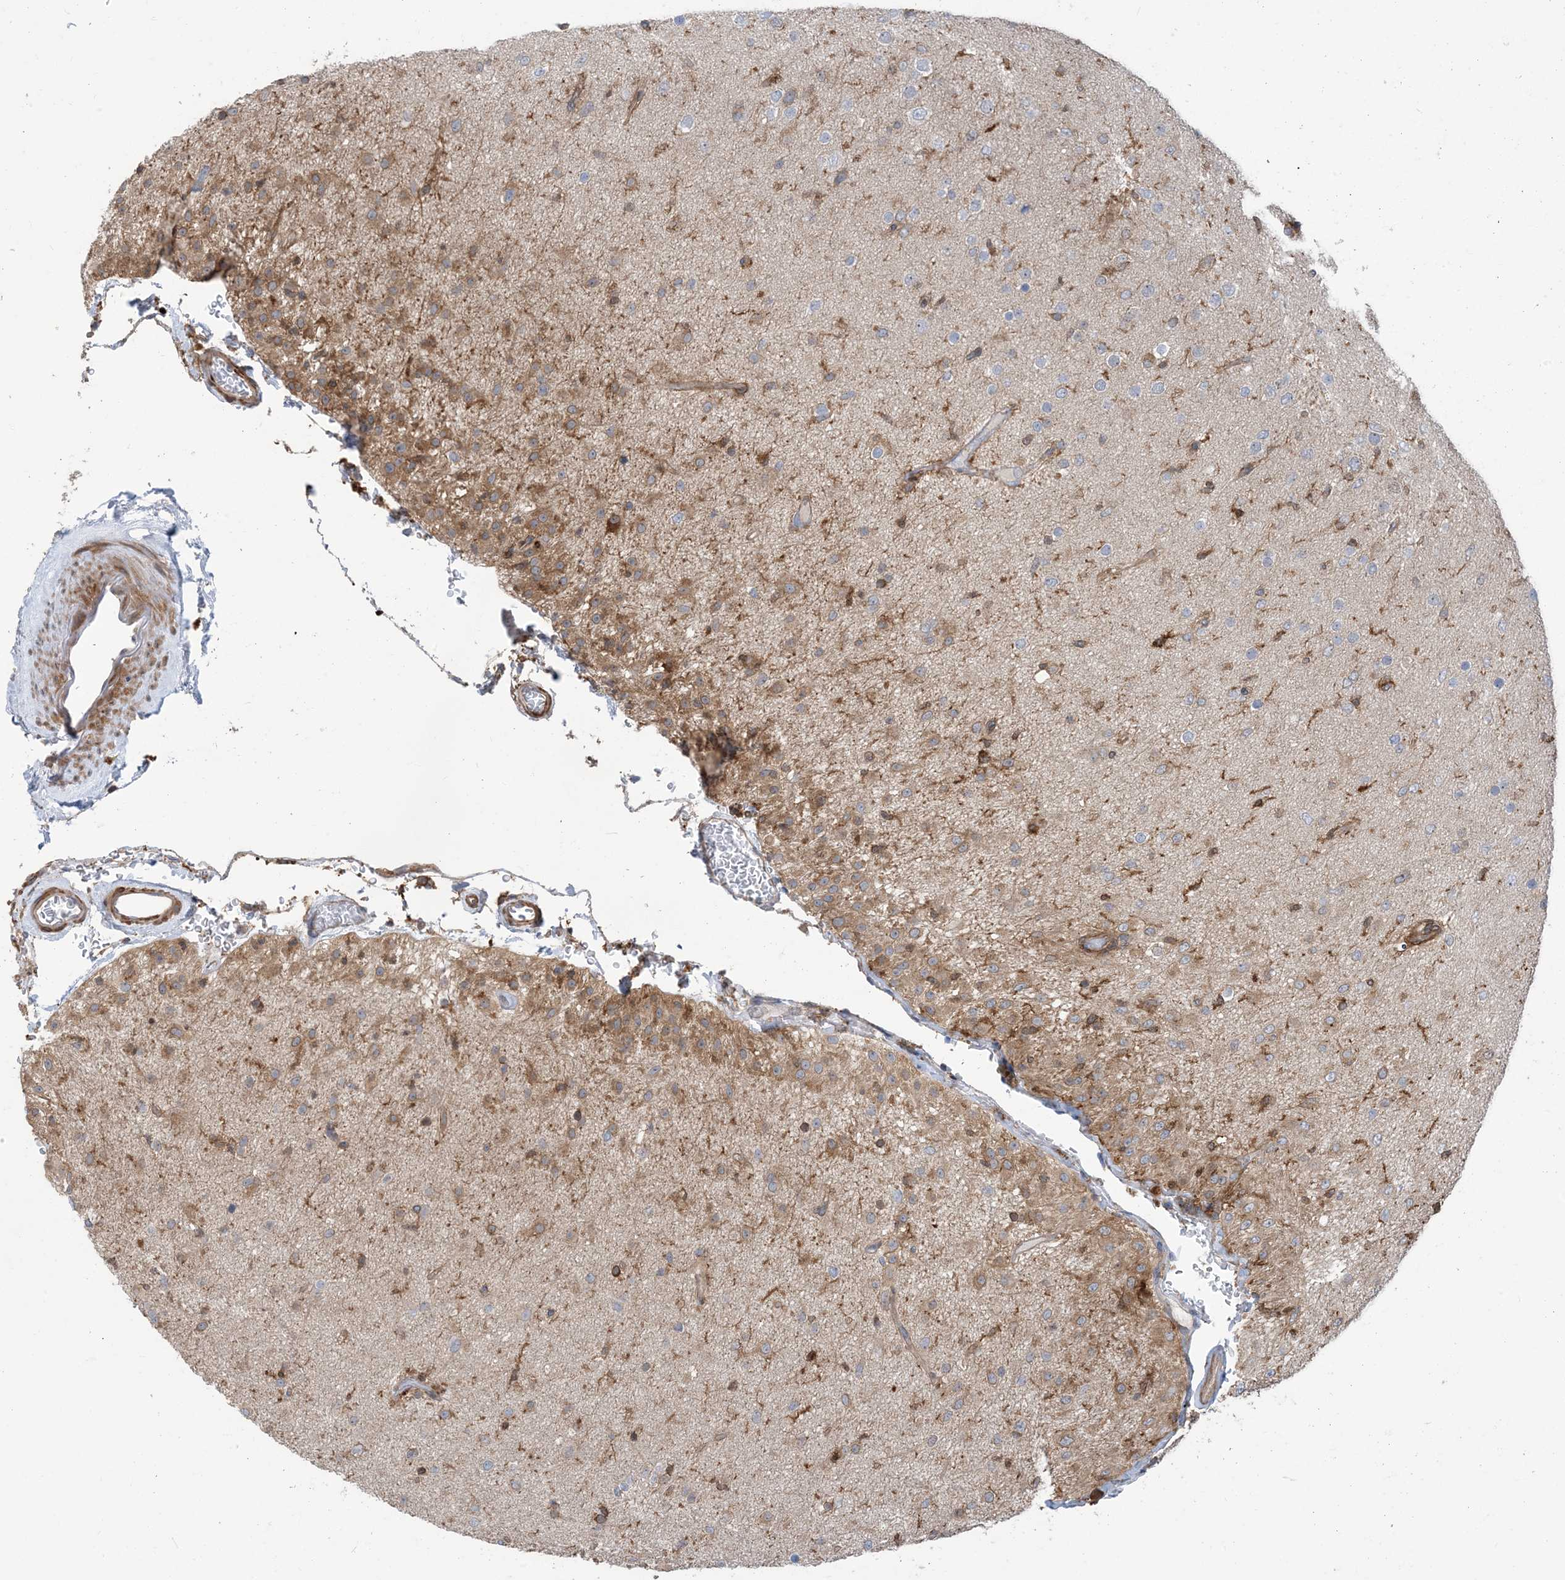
{"staining": {"intensity": "moderate", "quantity": "25%-75%", "location": "cytoplasmic/membranous"}, "tissue": "glioma", "cell_type": "Tumor cells", "image_type": "cancer", "snomed": [{"axis": "morphology", "description": "Glioma, malignant, Low grade"}, {"axis": "topography", "description": "Brain"}], "caption": "IHC staining of glioma, which displays medium levels of moderate cytoplasmic/membranous positivity in about 25%-75% of tumor cells indicating moderate cytoplasmic/membranous protein staining. The staining was performed using DAB (3,3'-diaminobenzidine) (brown) for protein detection and nuclei were counterstained in hematoxylin (blue).", "gene": "HS1BP3", "patient": {"sex": "male", "age": 65}}